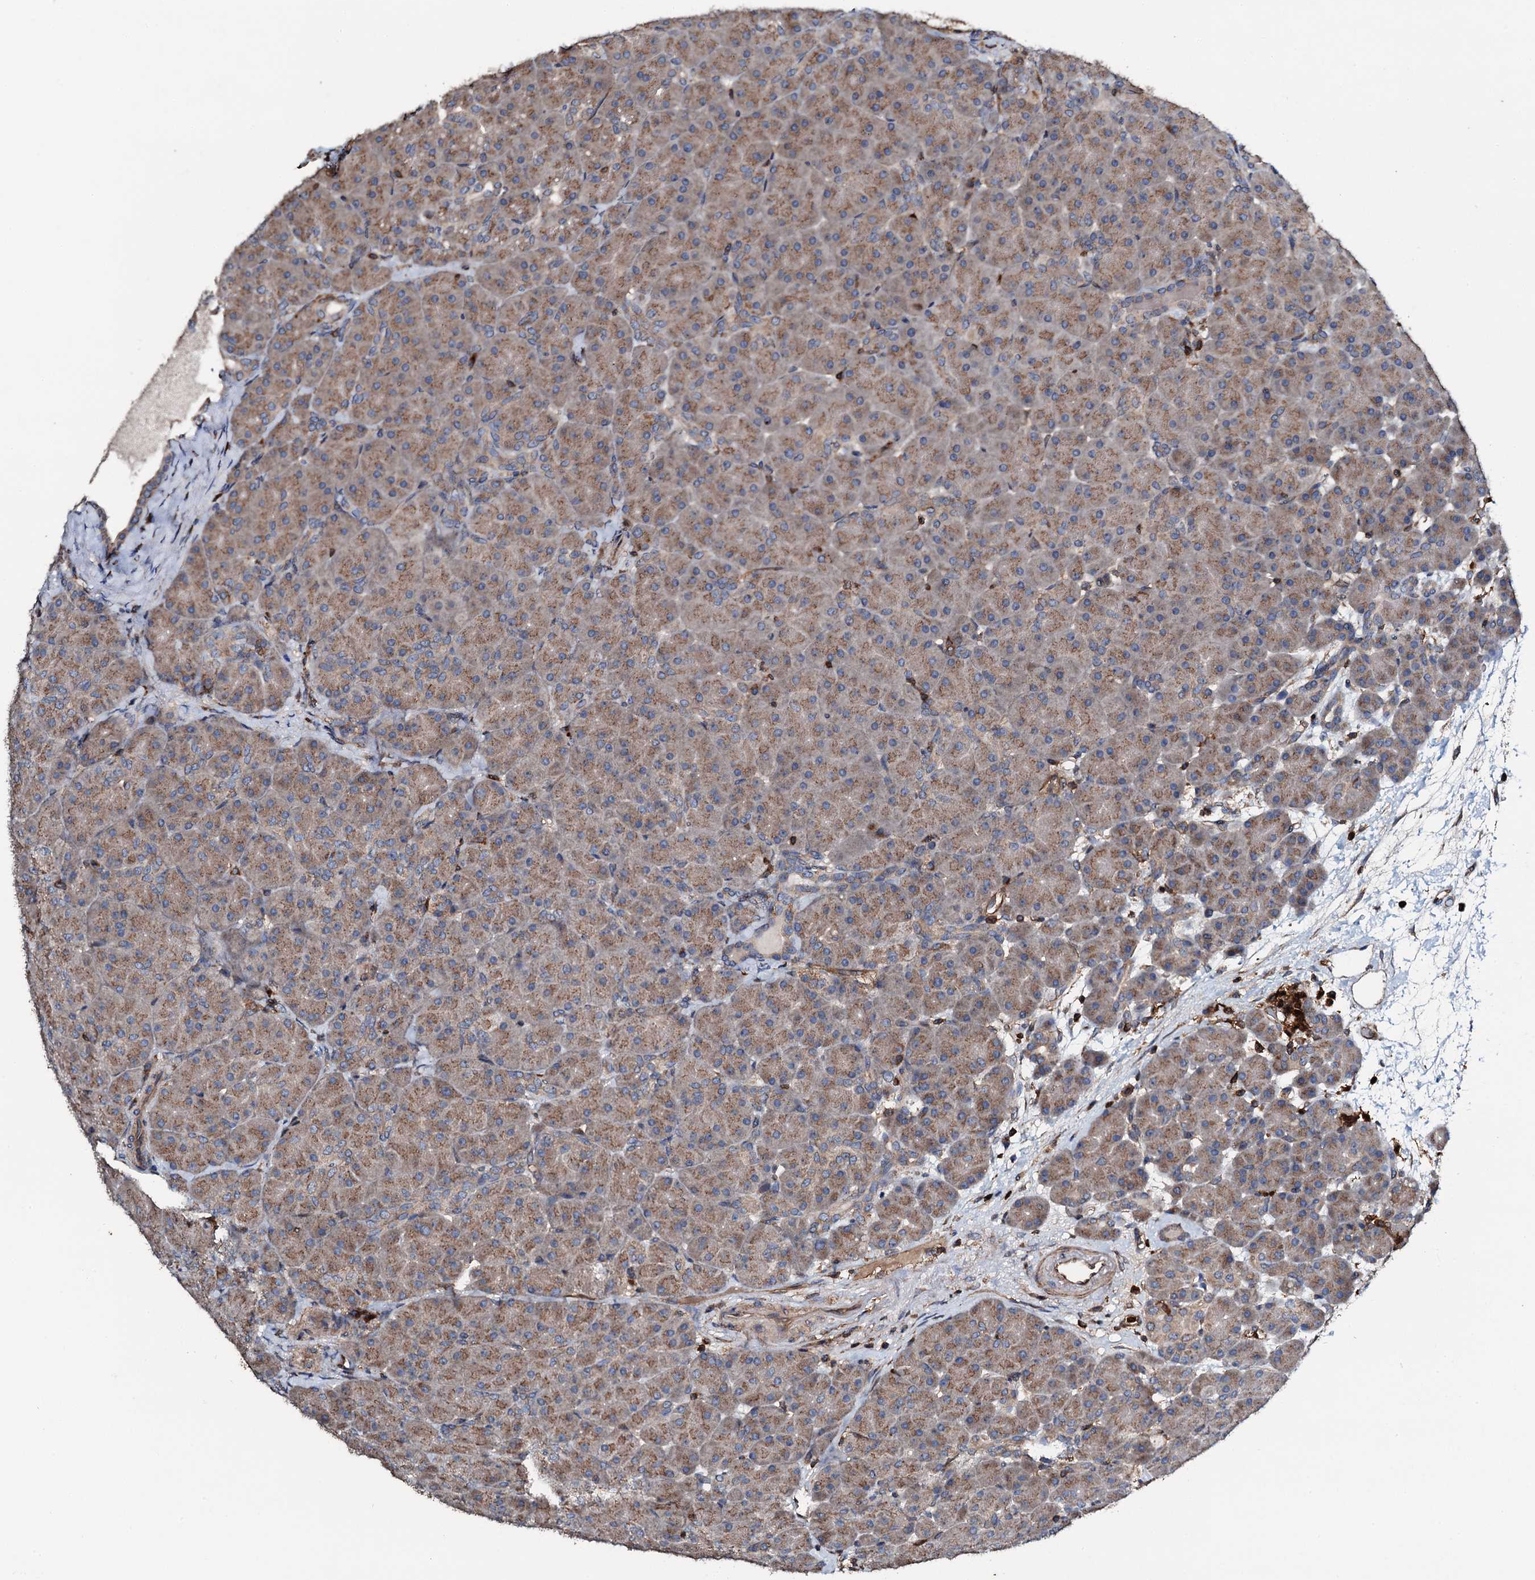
{"staining": {"intensity": "moderate", "quantity": ">75%", "location": "cytoplasmic/membranous"}, "tissue": "pancreas", "cell_type": "Exocrine glandular cells", "image_type": "normal", "snomed": [{"axis": "morphology", "description": "Normal tissue, NOS"}, {"axis": "topography", "description": "Pancreas"}], "caption": "IHC micrograph of benign pancreas stained for a protein (brown), which displays medium levels of moderate cytoplasmic/membranous positivity in approximately >75% of exocrine glandular cells.", "gene": "GRK2", "patient": {"sex": "male", "age": 66}}